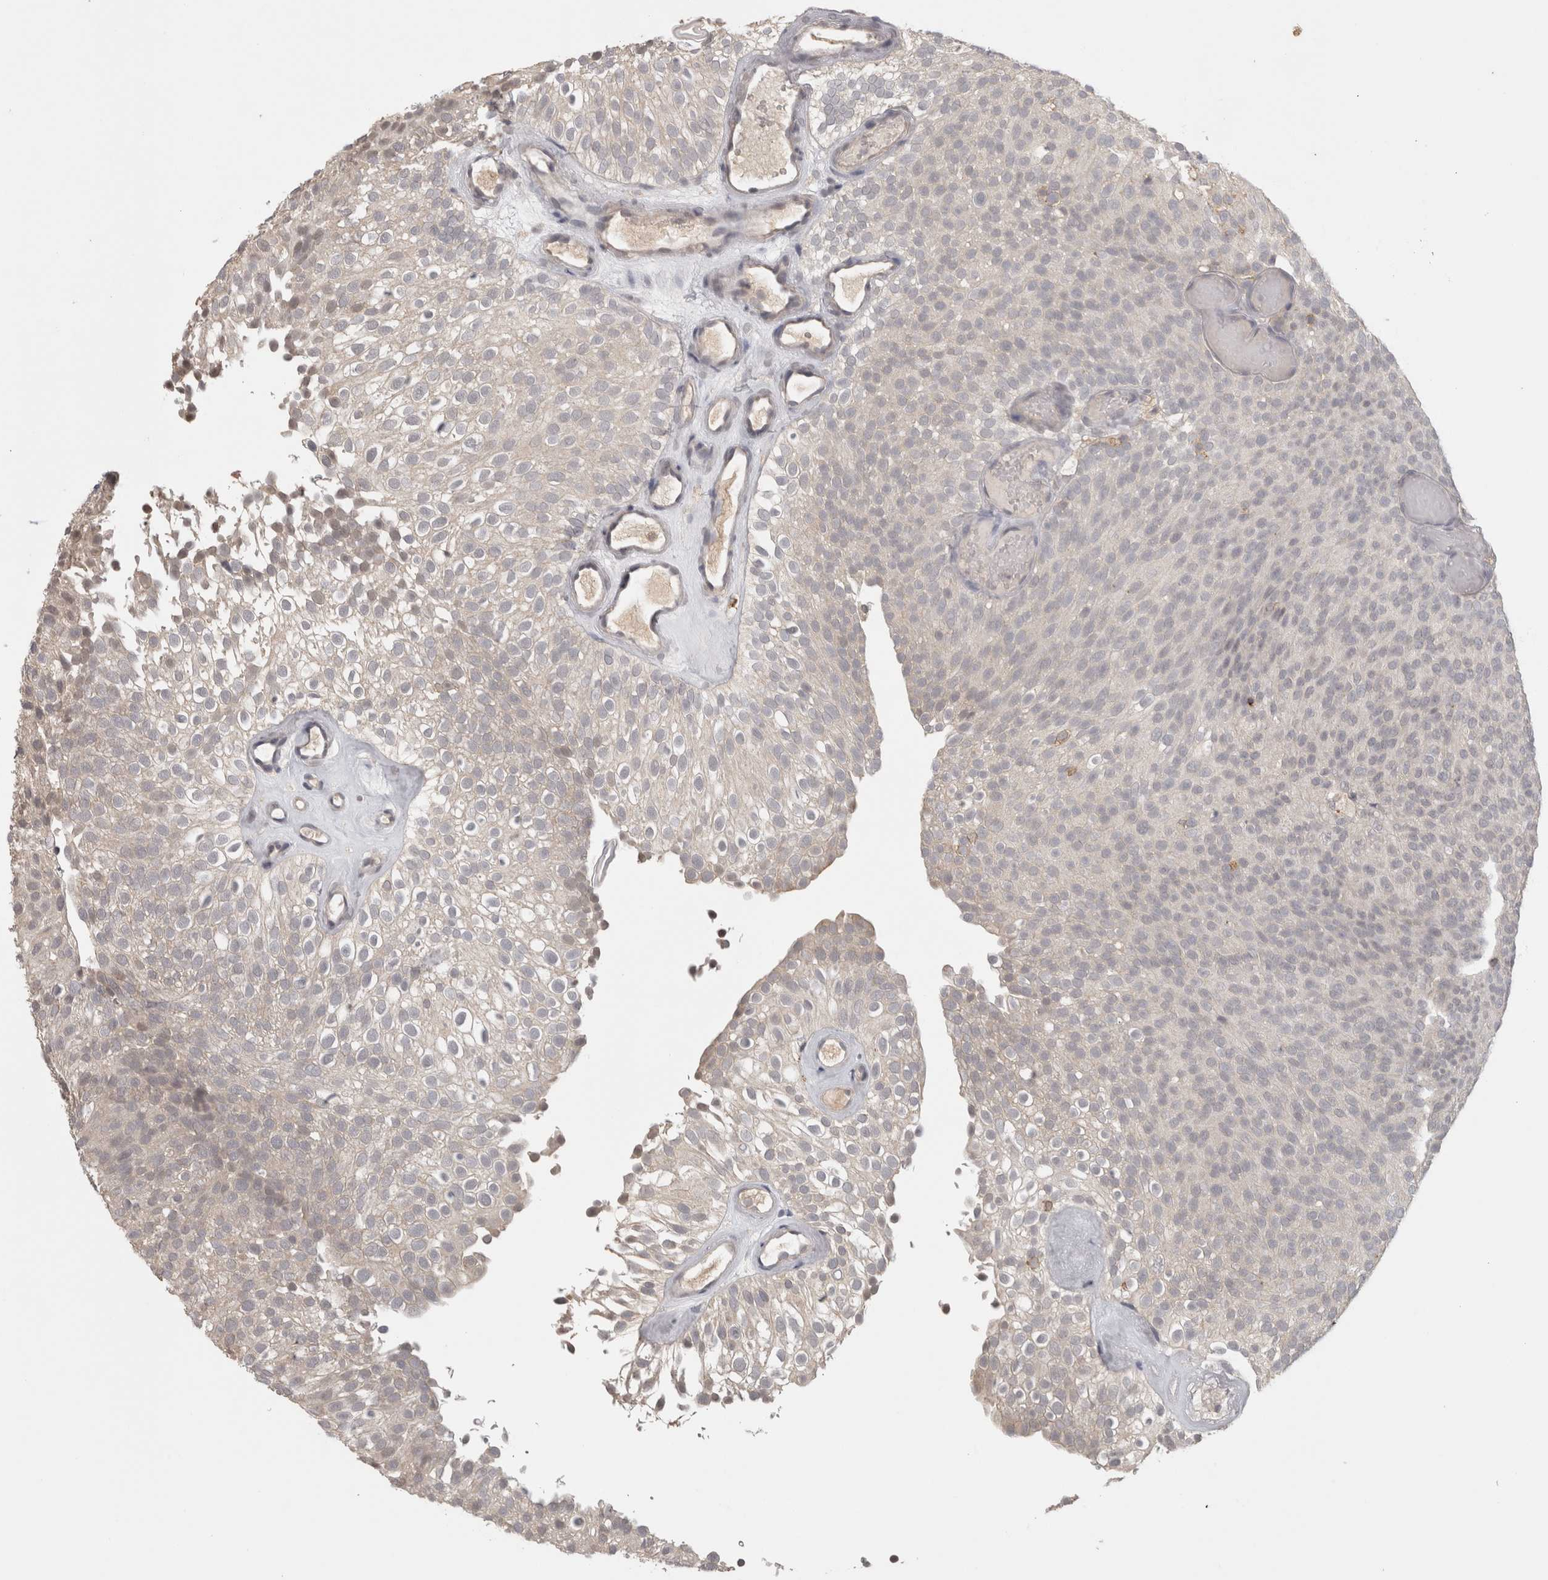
{"staining": {"intensity": "negative", "quantity": "none", "location": "none"}, "tissue": "urothelial cancer", "cell_type": "Tumor cells", "image_type": "cancer", "snomed": [{"axis": "morphology", "description": "Urothelial carcinoma, Low grade"}, {"axis": "topography", "description": "Urinary bladder"}], "caption": "DAB immunohistochemical staining of urothelial carcinoma (low-grade) displays no significant staining in tumor cells.", "gene": "HAVCR2", "patient": {"sex": "male", "age": 78}}